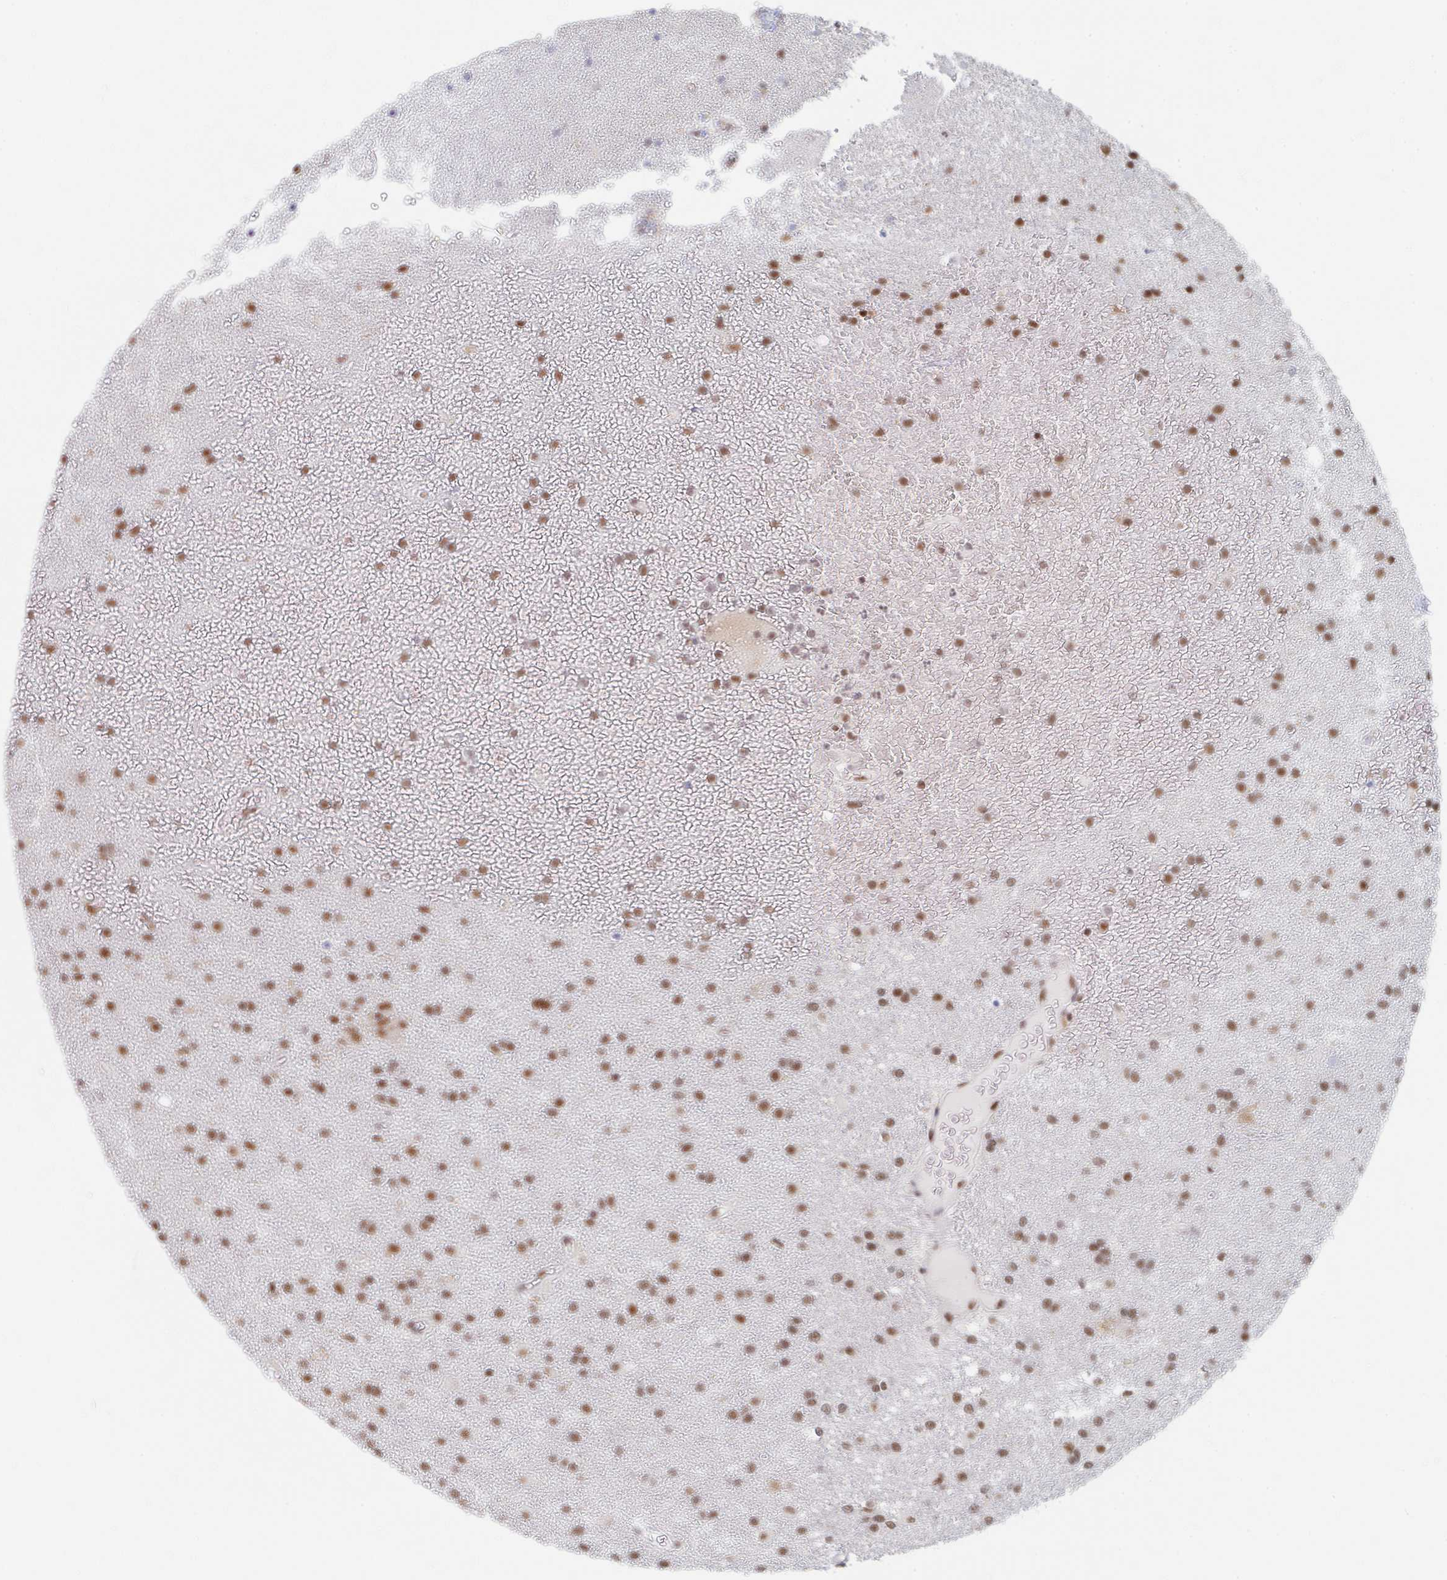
{"staining": {"intensity": "moderate", "quantity": ">75%", "location": "nuclear"}, "tissue": "glioma", "cell_type": "Tumor cells", "image_type": "cancer", "snomed": [{"axis": "morphology", "description": "Glioma, malignant, High grade"}, {"axis": "topography", "description": "Brain"}], "caption": "Tumor cells demonstrate medium levels of moderate nuclear expression in about >75% of cells in glioma. The protein is stained brown, and the nuclei are stained in blue (DAB IHC with brightfield microscopy, high magnification).", "gene": "MBNL1", "patient": {"sex": "female", "age": 50}}